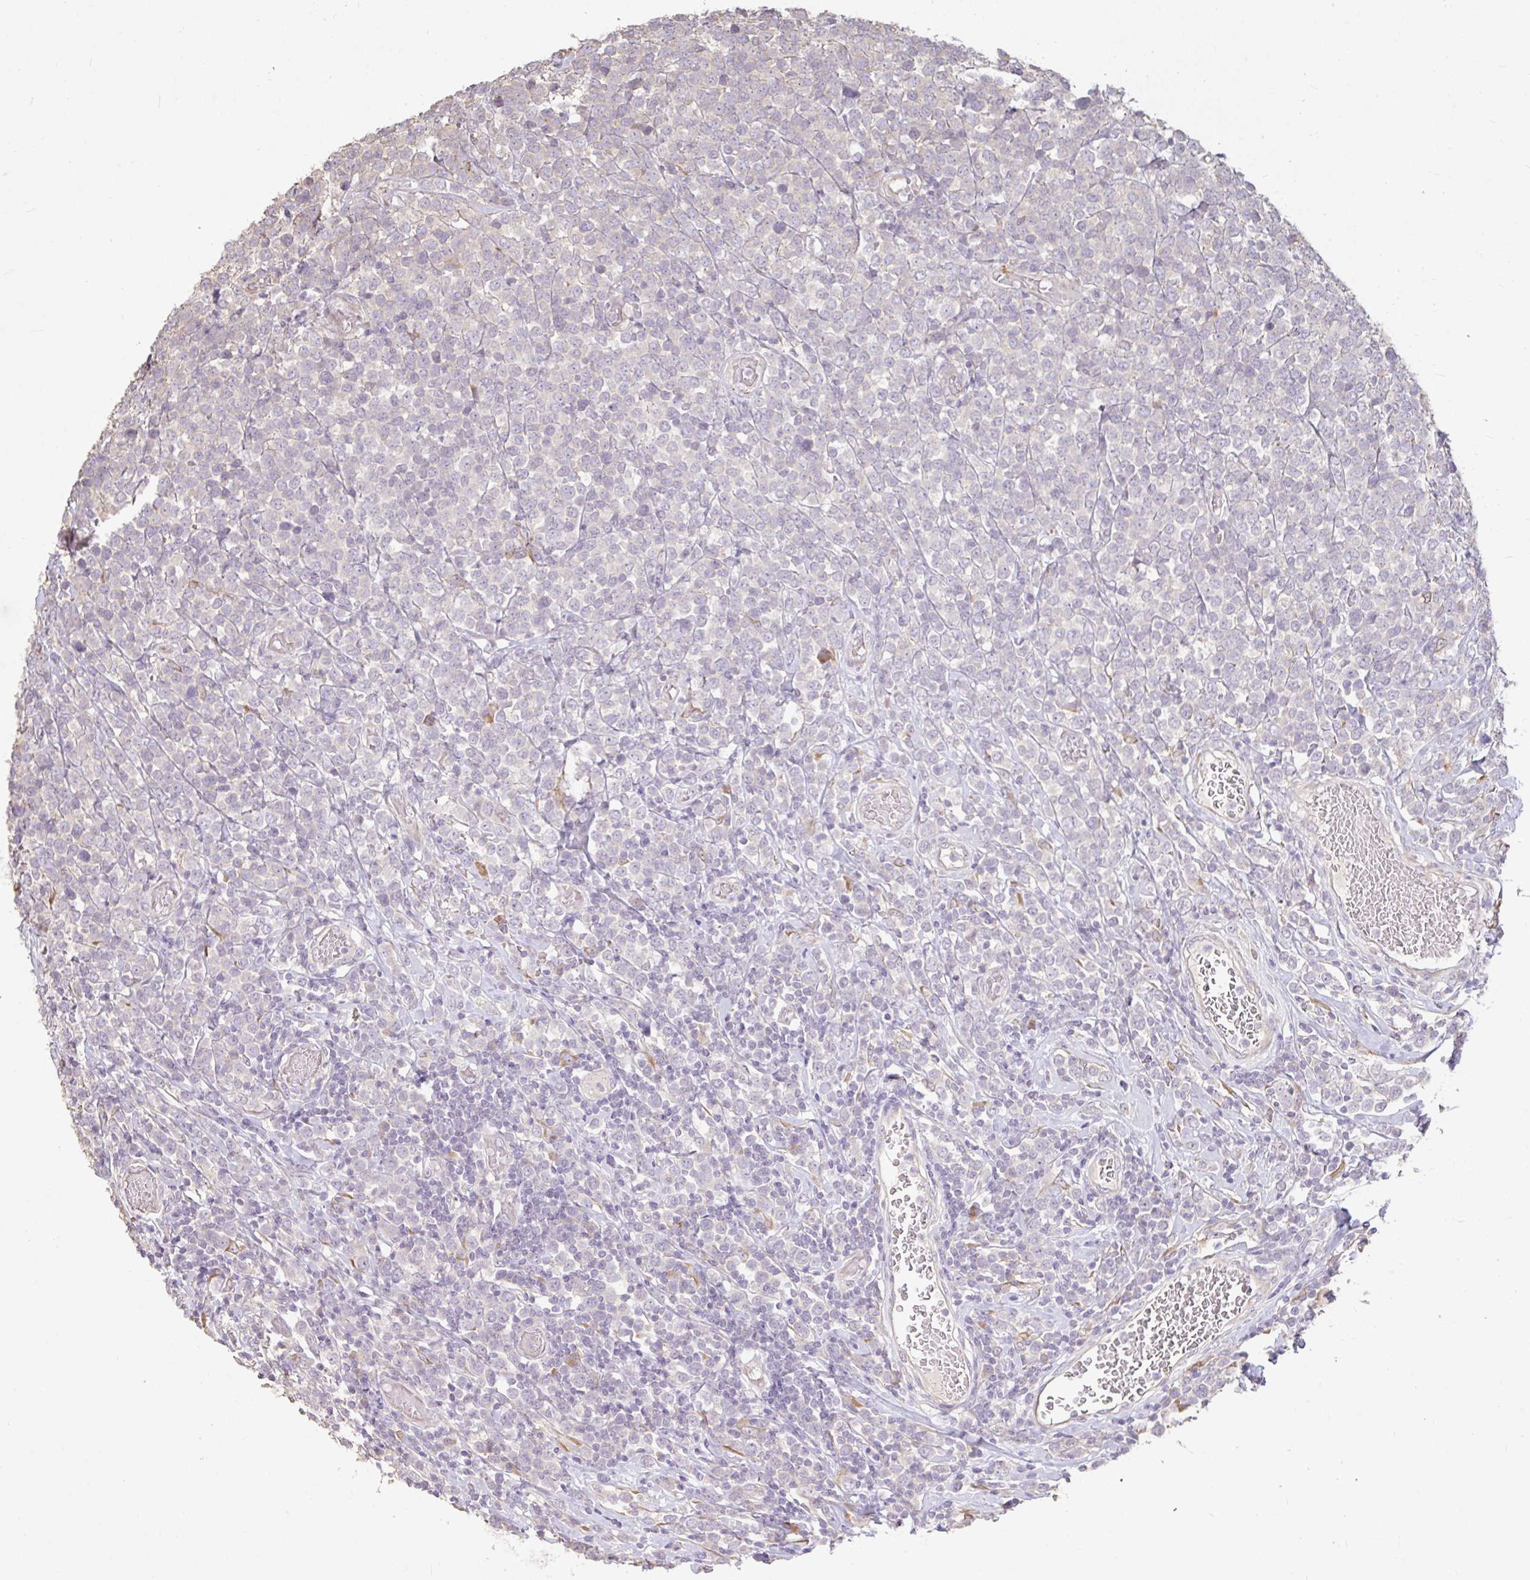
{"staining": {"intensity": "negative", "quantity": "none", "location": "none"}, "tissue": "lymphoma", "cell_type": "Tumor cells", "image_type": "cancer", "snomed": [{"axis": "morphology", "description": "Malignant lymphoma, non-Hodgkin's type, High grade"}, {"axis": "topography", "description": "Soft tissue"}], "caption": "Human lymphoma stained for a protein using IHC exhibits no staining in tumor cells.", "gene": "BRINP3", "patient": {"sex": "female", "age": 56}}